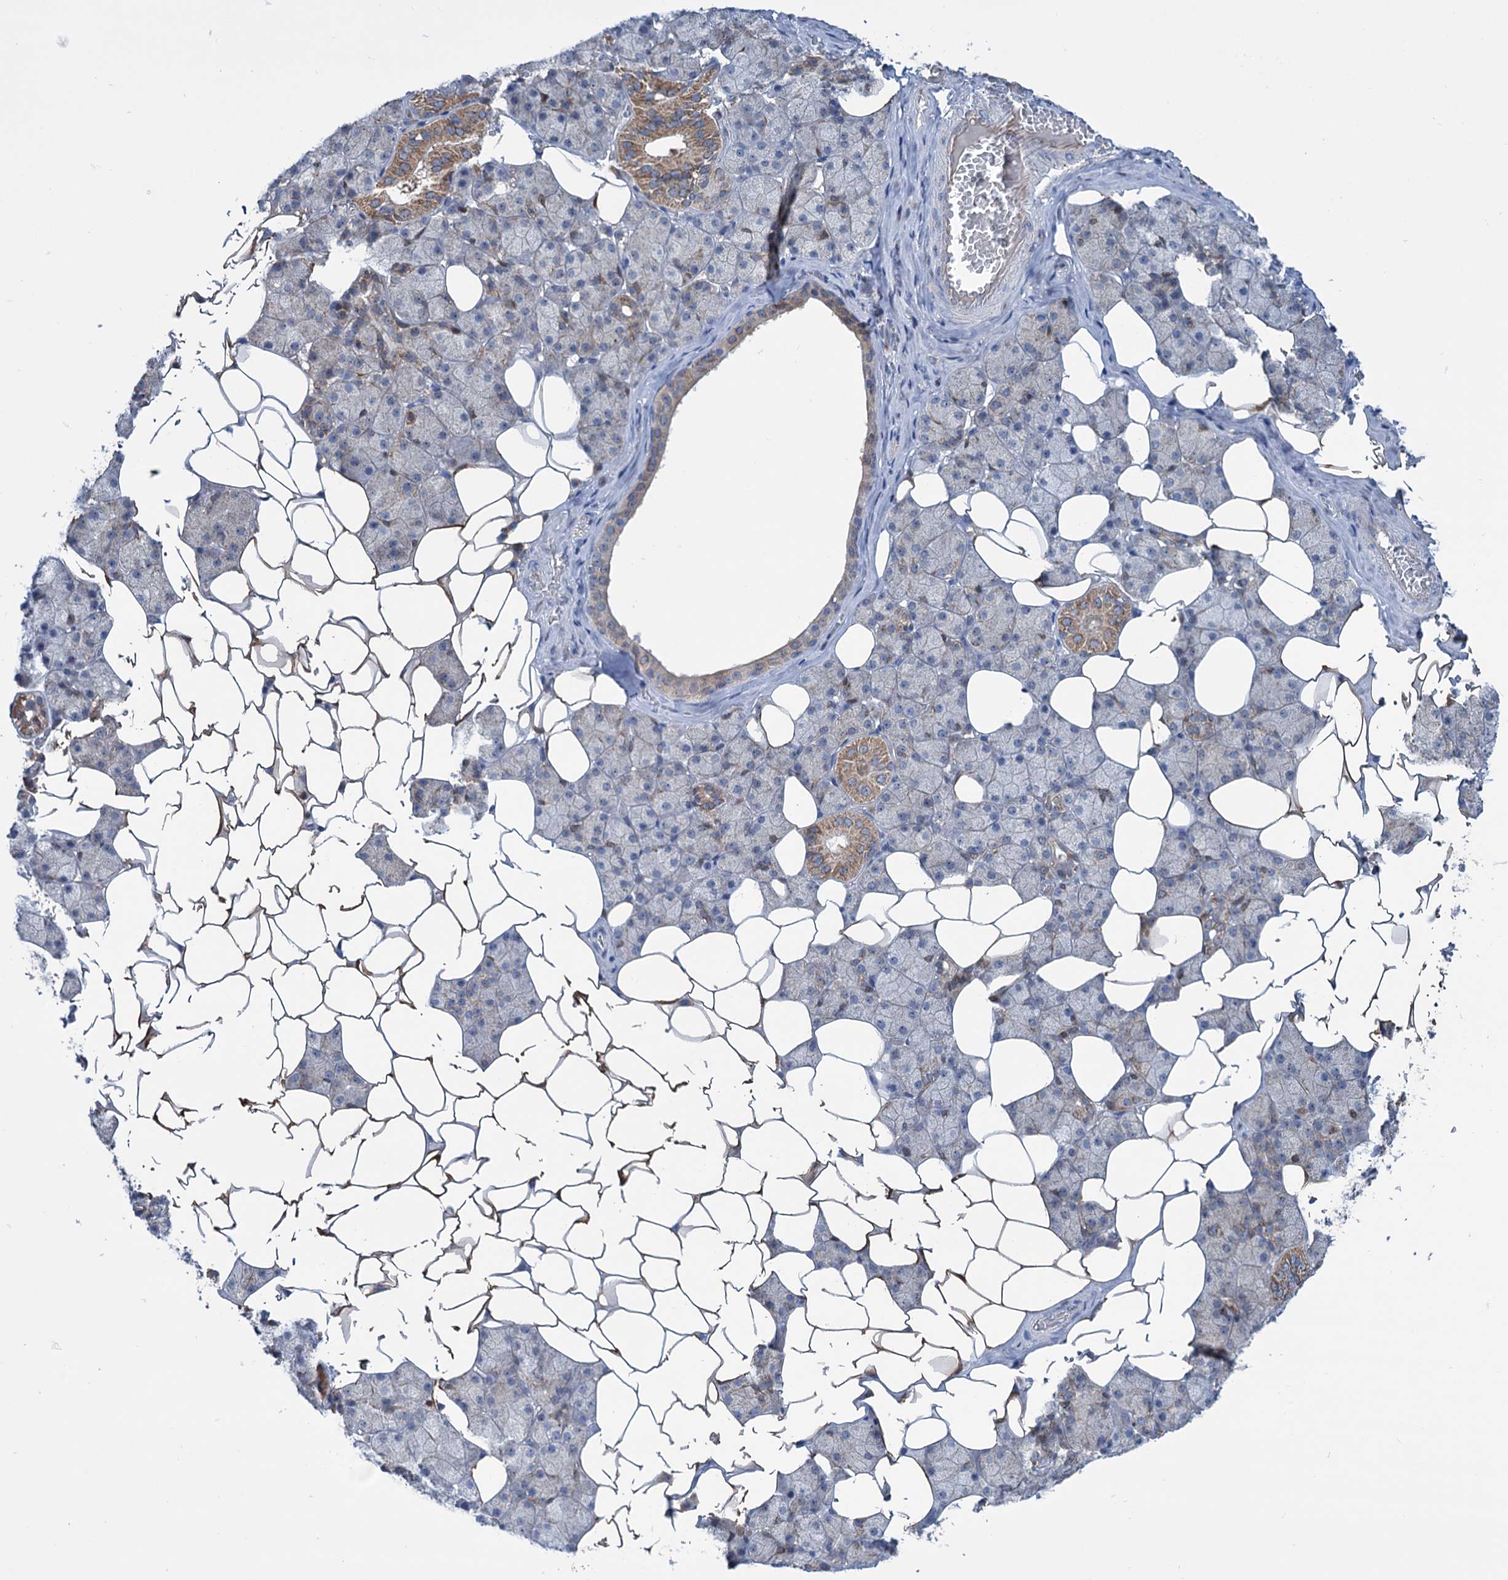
{"staining": {"intensity": "moderate", "quantity": "<25%", "location": "cytoplasmic/membranous"}, "tissue": "salivary gland", "cell_type": "Glandular cells", "image_type": "normal", "snomed": [{"axis": "morphology", "description": "Normal tissue, NOS"}, {"axis": "topography", "description": "Salivary gland"}], "caption": "Immunohistochemical staining of unremarkable salivary gland exhibits low levels of moderate cytoplasmic/membranous expression in approximately <25% of glandular cells.", "gene": "LPIN1", "patient": {"sex": "female", "age": 33}}